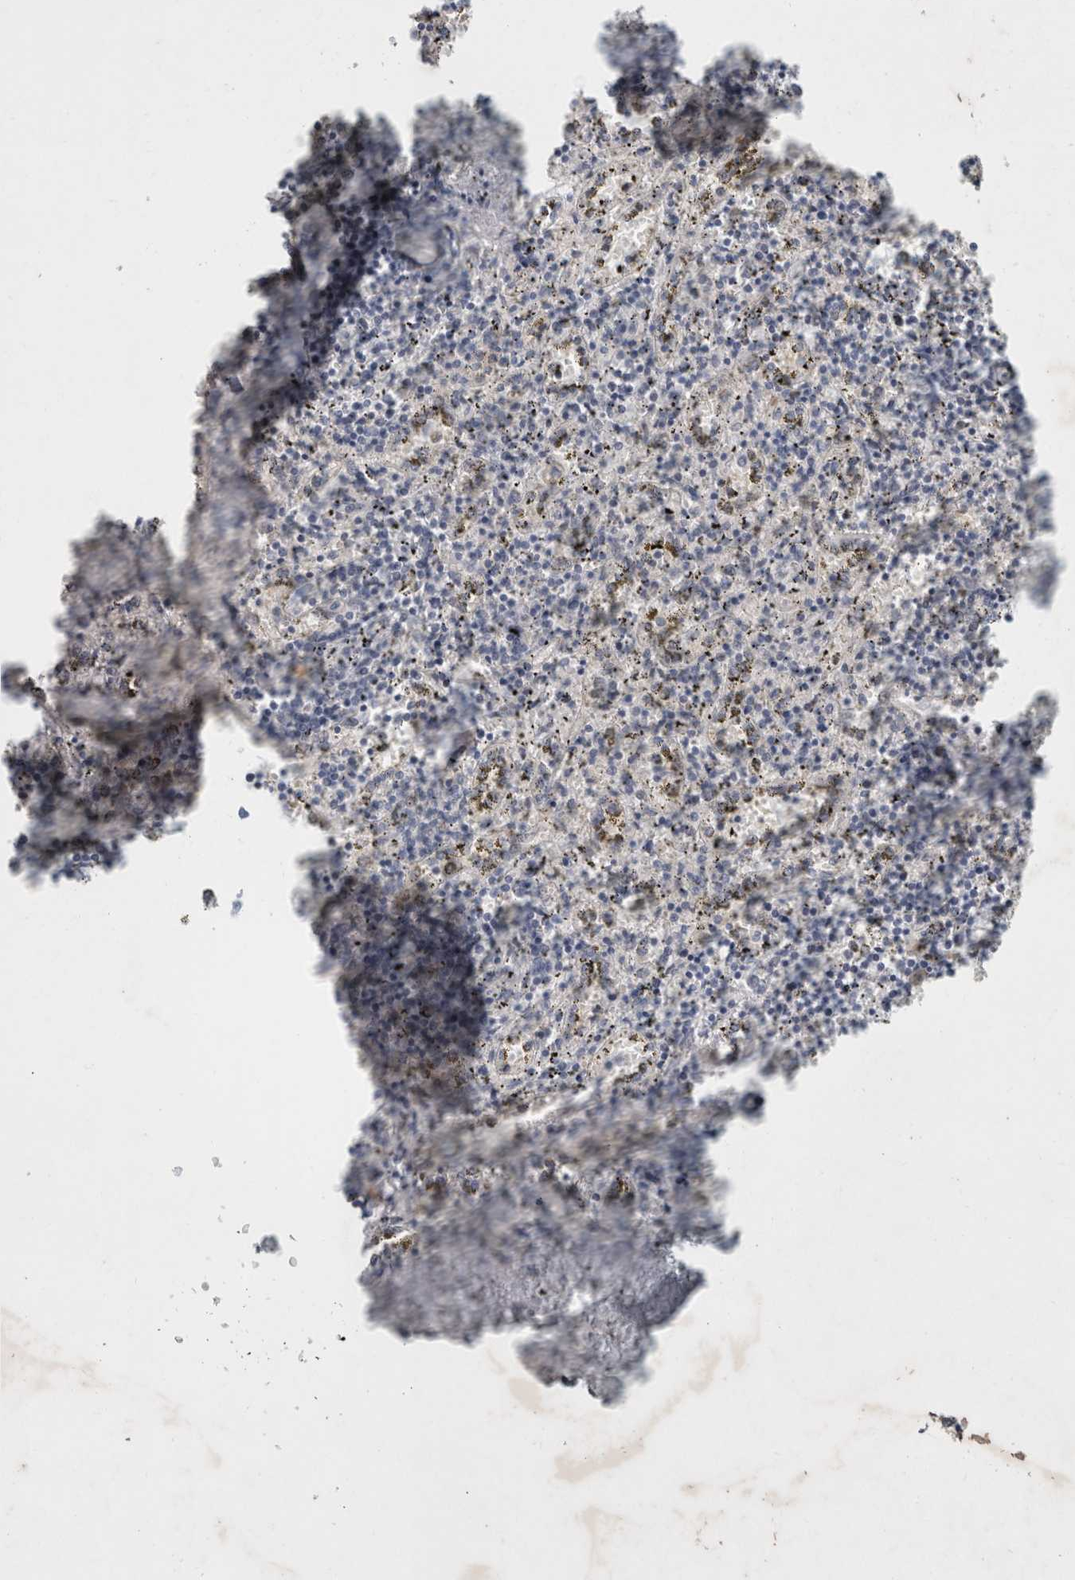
{"staining": {"intensity": "negative", "quantity": "none", "location": "none"}, "tissue": "spleen", "cell_type": "Cells in red pulp", "image_type": "normal", "snomed": [{"axis": "morphology", "description": "Normal tissue, NOS"}, {"axis": "topography", "description": "Spleen"}], "caption": "Immunohistochemistry histopathology image of benign spleen: spleen stained with DAB demonstrates no significant protein positivity in cells in red pulp. (DAB (3,3'-diaminobenzidine) immunohistochemistry visualized using brightfield microscopy, high magnification).", "gene": "RASAL2", "patient": {"sex": "male", "age": 11}}